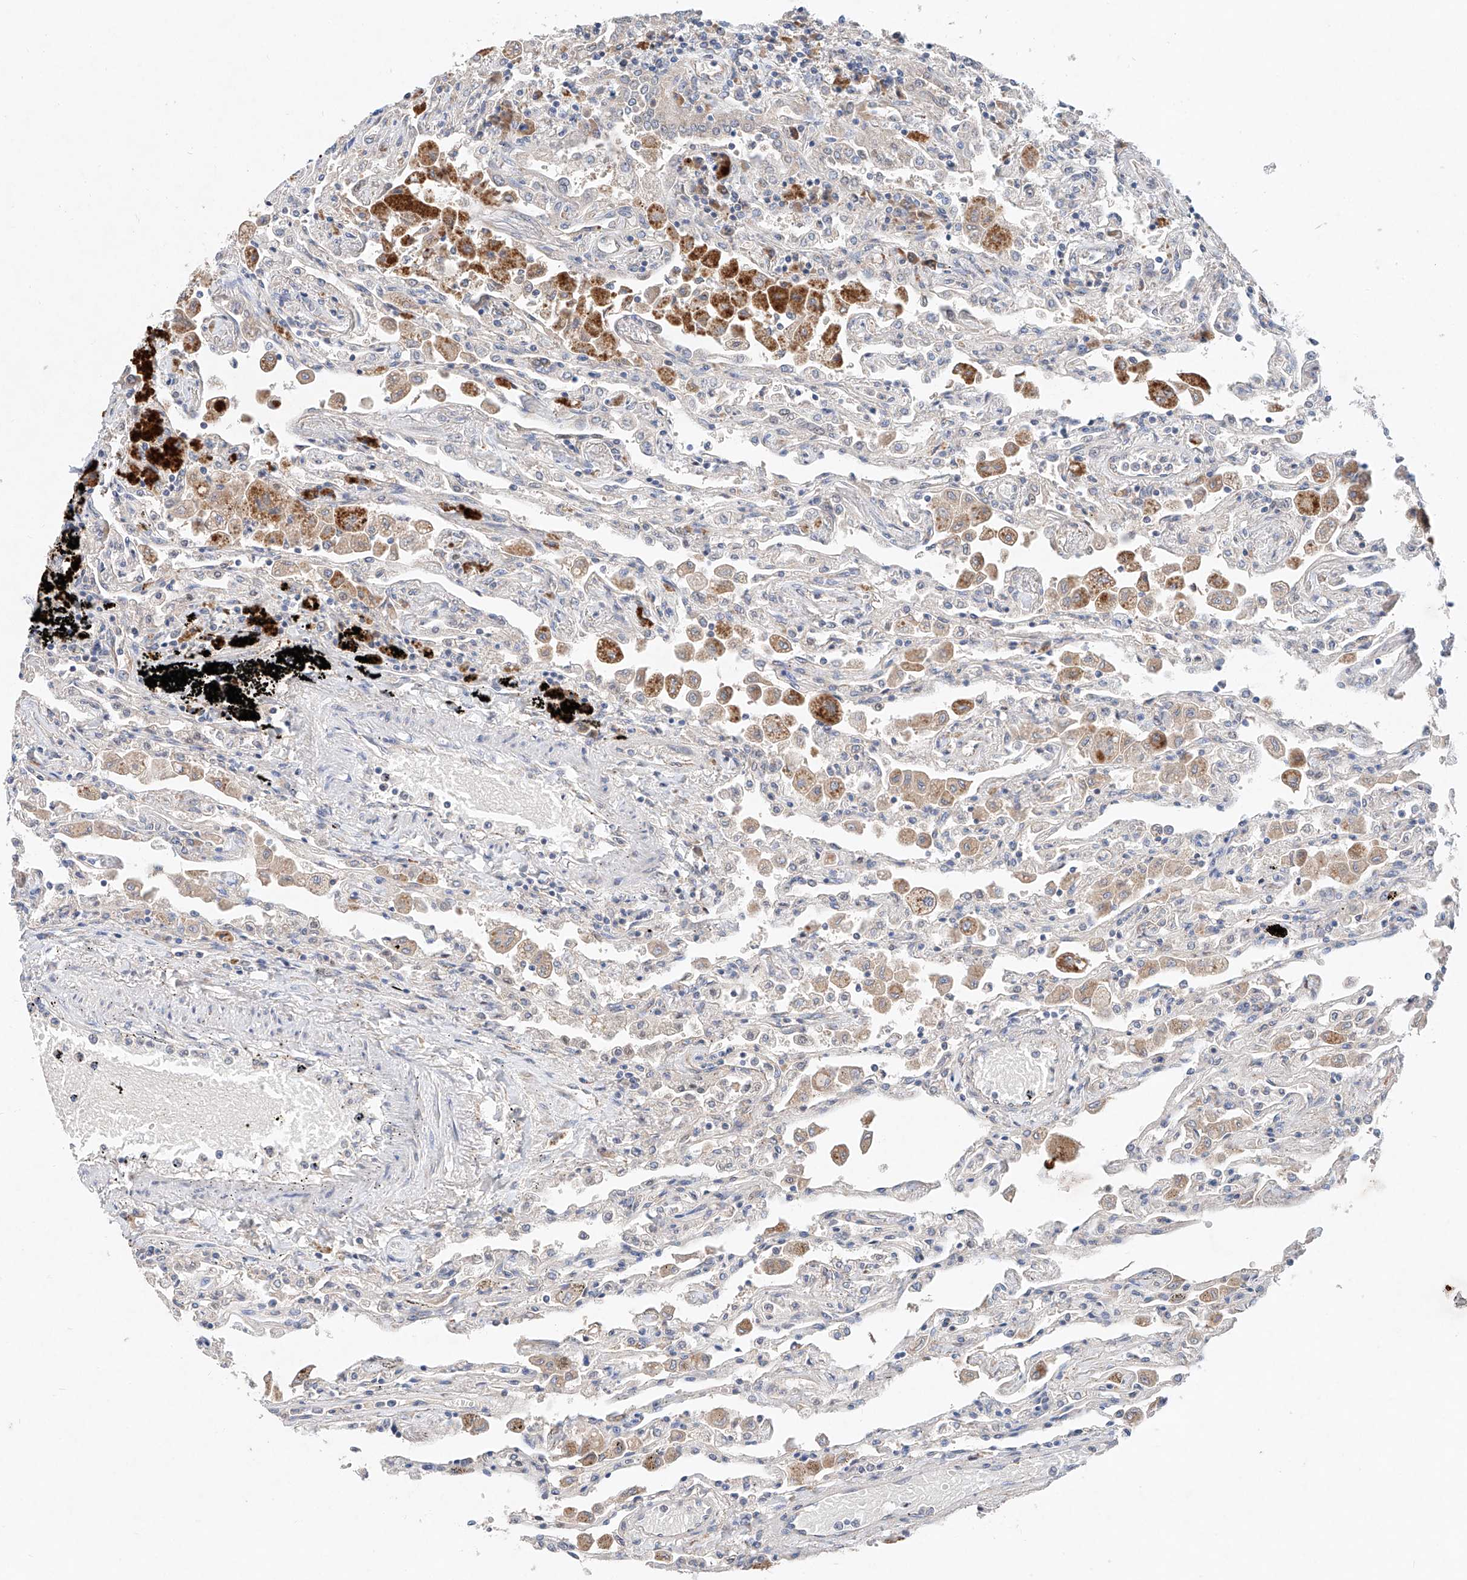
{"staining": {"intensity": "weak", "quantity": "<25%", "location": "cytoplasmic/membranous"}, "tissue": "lung", "cell_type": "Alveolar cells", "image_type": "normal", "snomed": [{"axis": "morphology", "description": "Normal tissue, NOS"}, {"axis": "topography", "description": "Bronchus"}, {"axis": "topography", "description": "Lung"}], "caption": "This is an immunohistochemistry (IHC) micrograph of unremarkable lung. There is no positivity in alveolar cells.", "gene": "FASTK", "patient": {"sex": "female", "age": 49}}